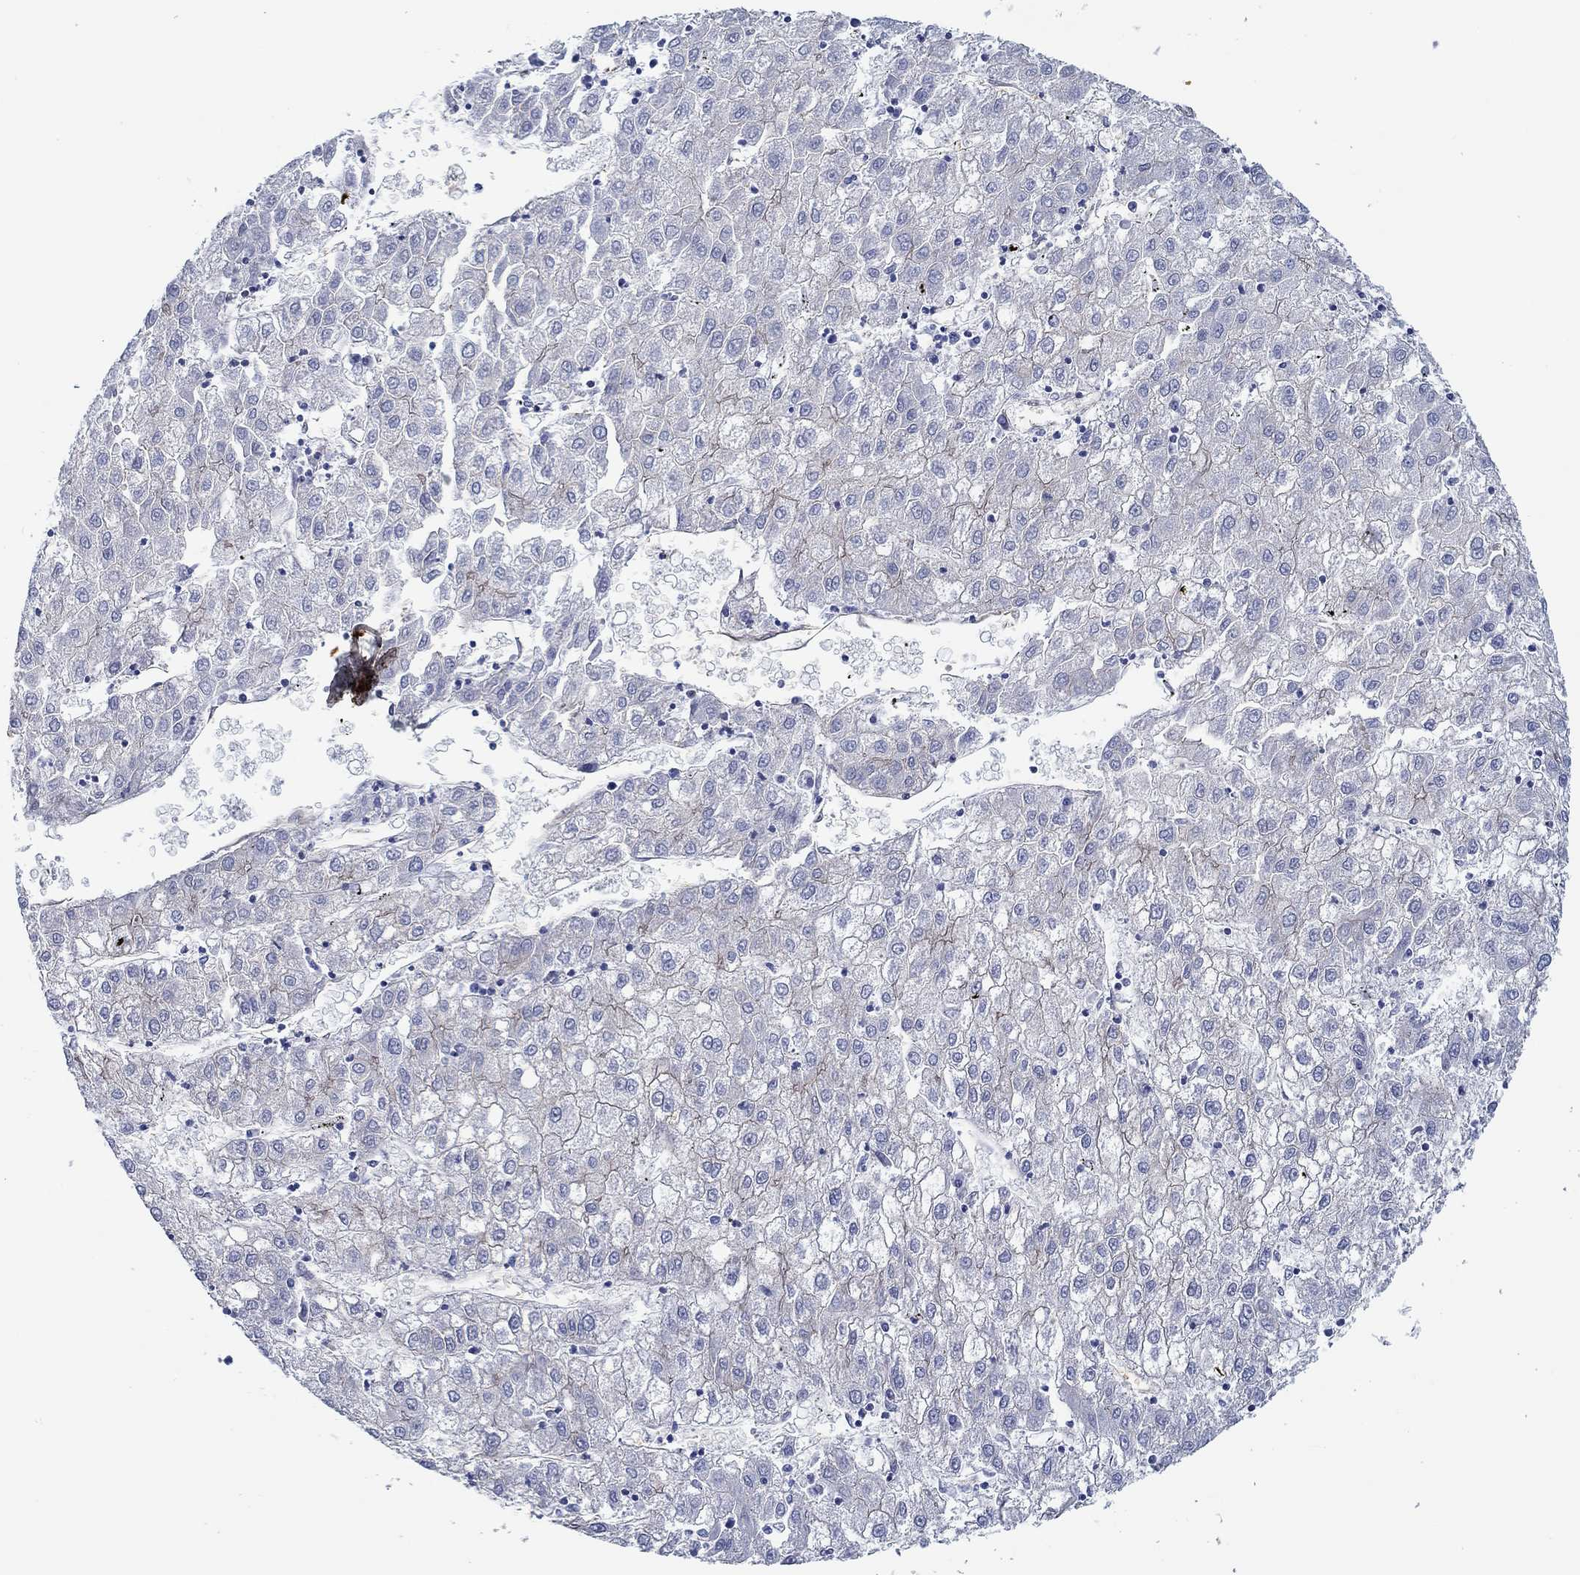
{"staining": {"intensity": "negative", "quantity": "none", "location": "none"}, "tissue": "liver cancer", "cell_type": "Tumor cells", "image_type": "cancer", "snomed": [{"axis": "morphology", "description": "Carcinoma, Hepatocellular, NOS"}, {"axis": "topography", "description": "Liver"}], "caption": "Immunohistochemistry (IHC) of human liver cancer (hepatocellular carcinoma) exhibits no staining in tumor cells.", "gene": "FMN1", "patient": {"sex": "male", "age": 72}}